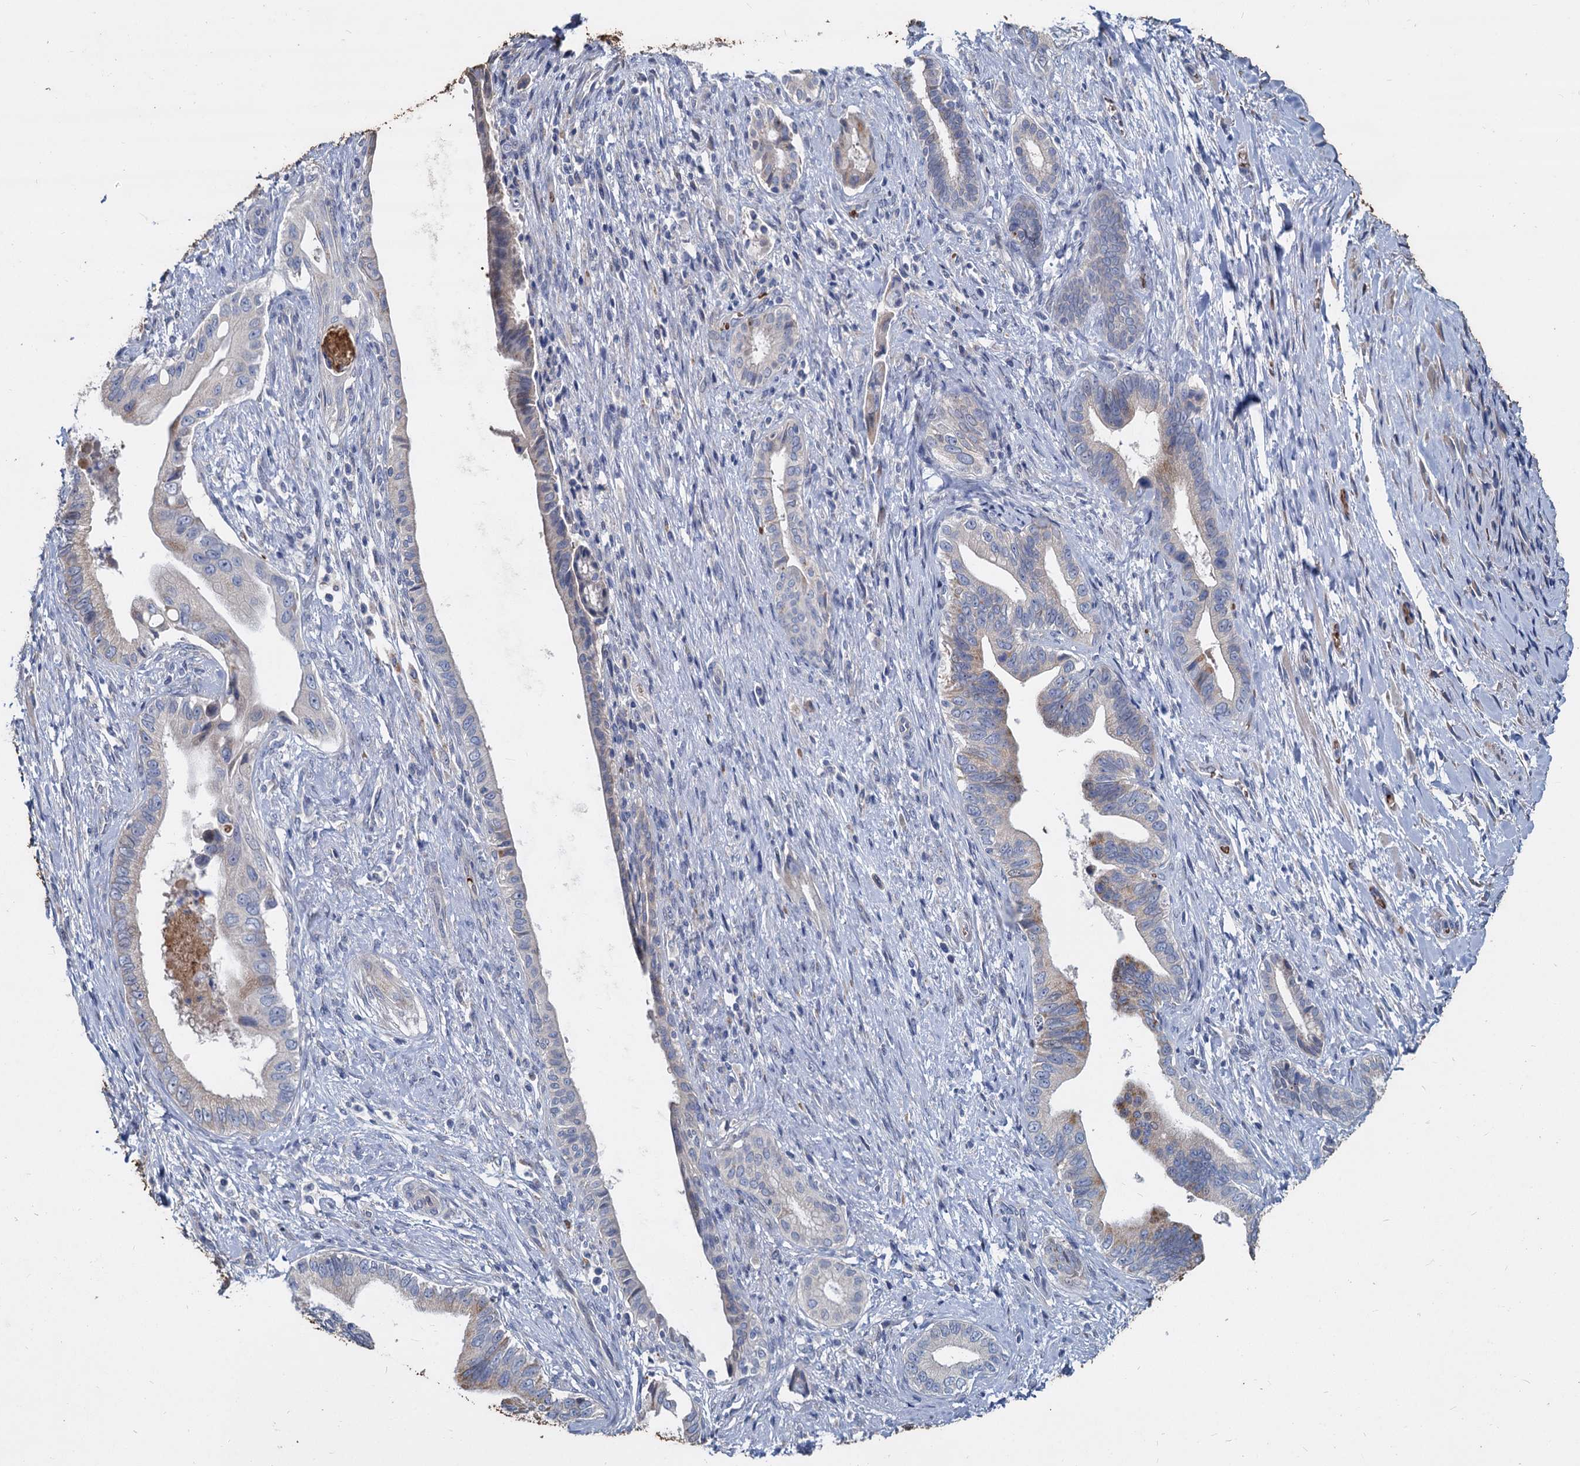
{"staining": {"intensity": "weak", "quantity": "<25%", "location": "cytoplasmic/membranous"}, "tissue": "pancreatic cancer", "cell_type": "Tumor cells", "image_type": "cancer", "snomed": [{"axis": "morphology", "description": "Adenocarcinoma, NOS"}, {"axis": "topography", "description": "Pancreas"}], "caption": "Tumor cells show no significant protein expression in pancreatic adenocarcinoma.", "gene": "TCTN2", "patient": {"sex": "female", "age": 55}}